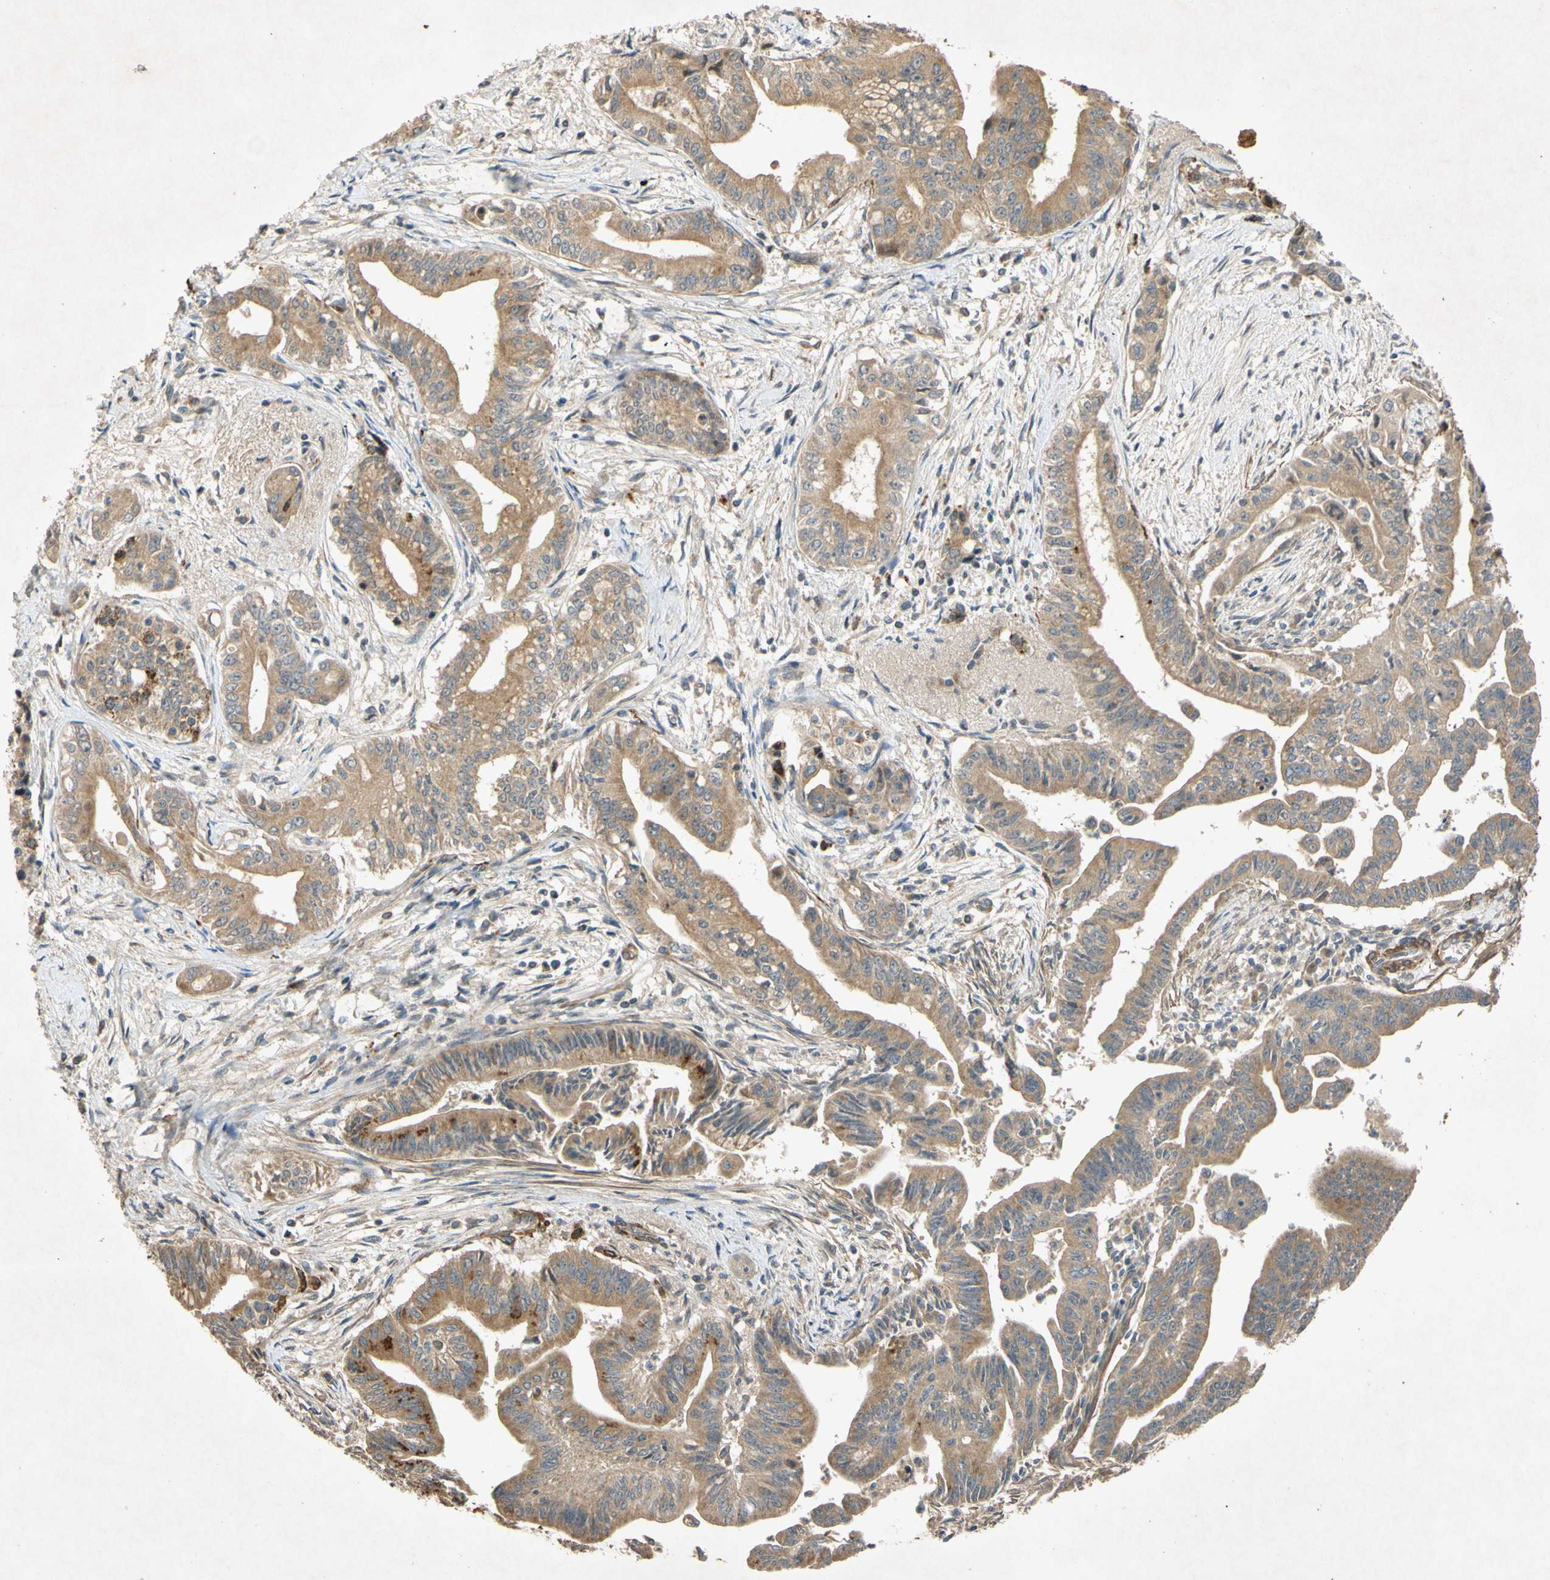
{"staining": {"intensity": "moderate", "quantity": ">75%", "location": "cytoplasmic/membranous"}, "tissue": "pancreatic cancer", "cell_type": "Tumor cells", "image_type": "cancer", "snomed": [{"axis": "morphology", "description": "Adenocarcinoma, NOS"}, {"axis": "topography", "description": "Pancreas"}], "caption": "Moderate cytoplasmic/membranous protein expression is identified in about >75% of tumor cells in pancreatic adenocarcinoma. (Stains: DAB in brown, nuclei in blue, Microscopy: brightfield microscopy at high magnification).", "gene": "PARD6A", "patient": {"sex": "male", "age": 70}}